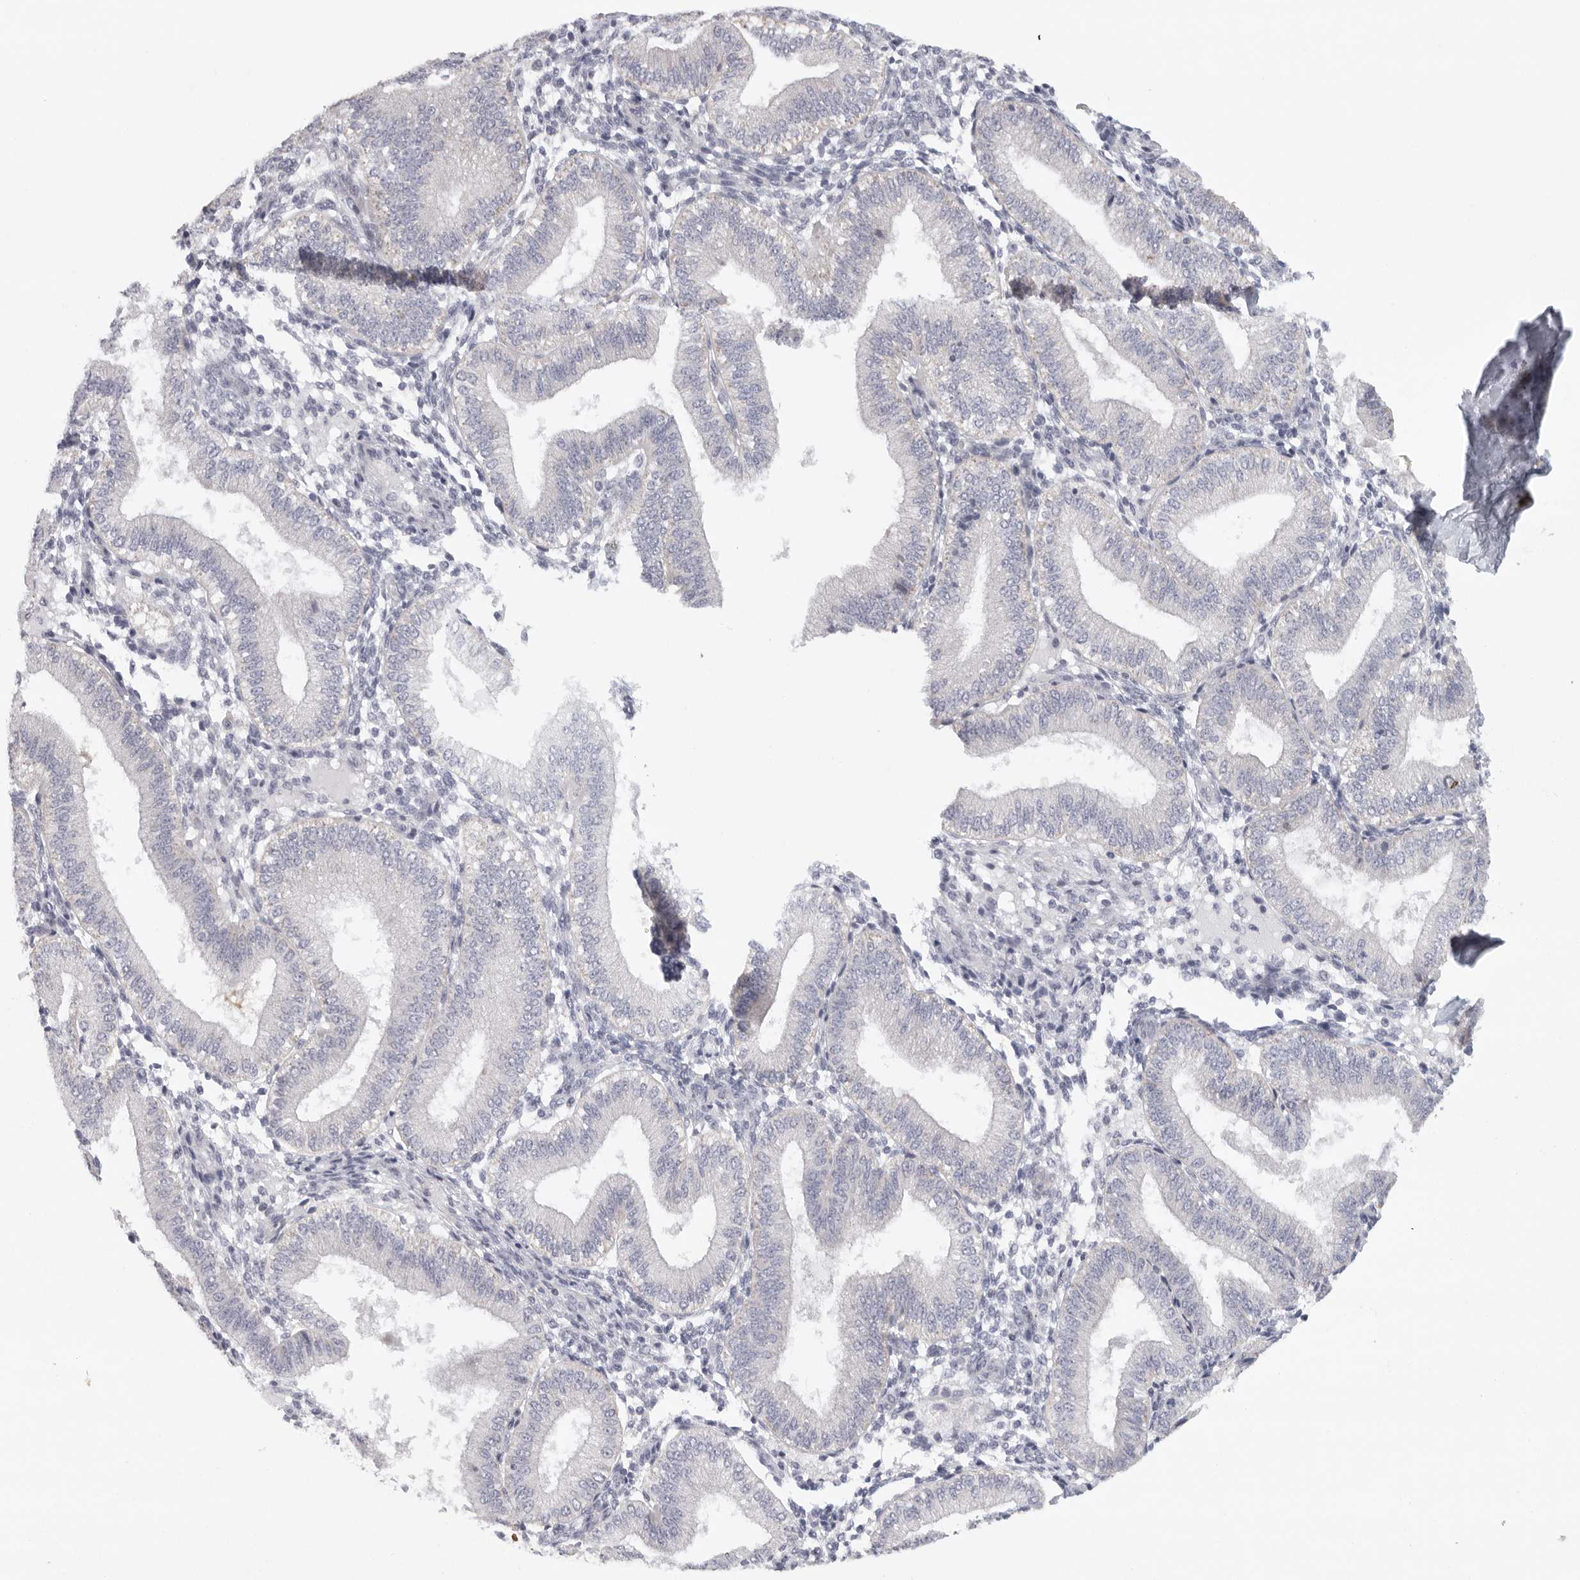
{"staining": {"intensity": "negative", "quantity": "none", "location": "none"}, "tissue": "endometrium", "cell_type": "Cells in endometrial stroma", "image_type": "normal", "snomed": [{"axis": "morphology", "description": "Normal tissue, NOS"}, {"axis": "topography", "description": "Endometrium"}], "caption": "The image reveals no significant positivity in cells in endometrial stroma of endometrium. (DAB immunohistochemistry (IHC), high magnification).", "gene": "TMEM69", "patient": {"sex": "female", "age": 39}}